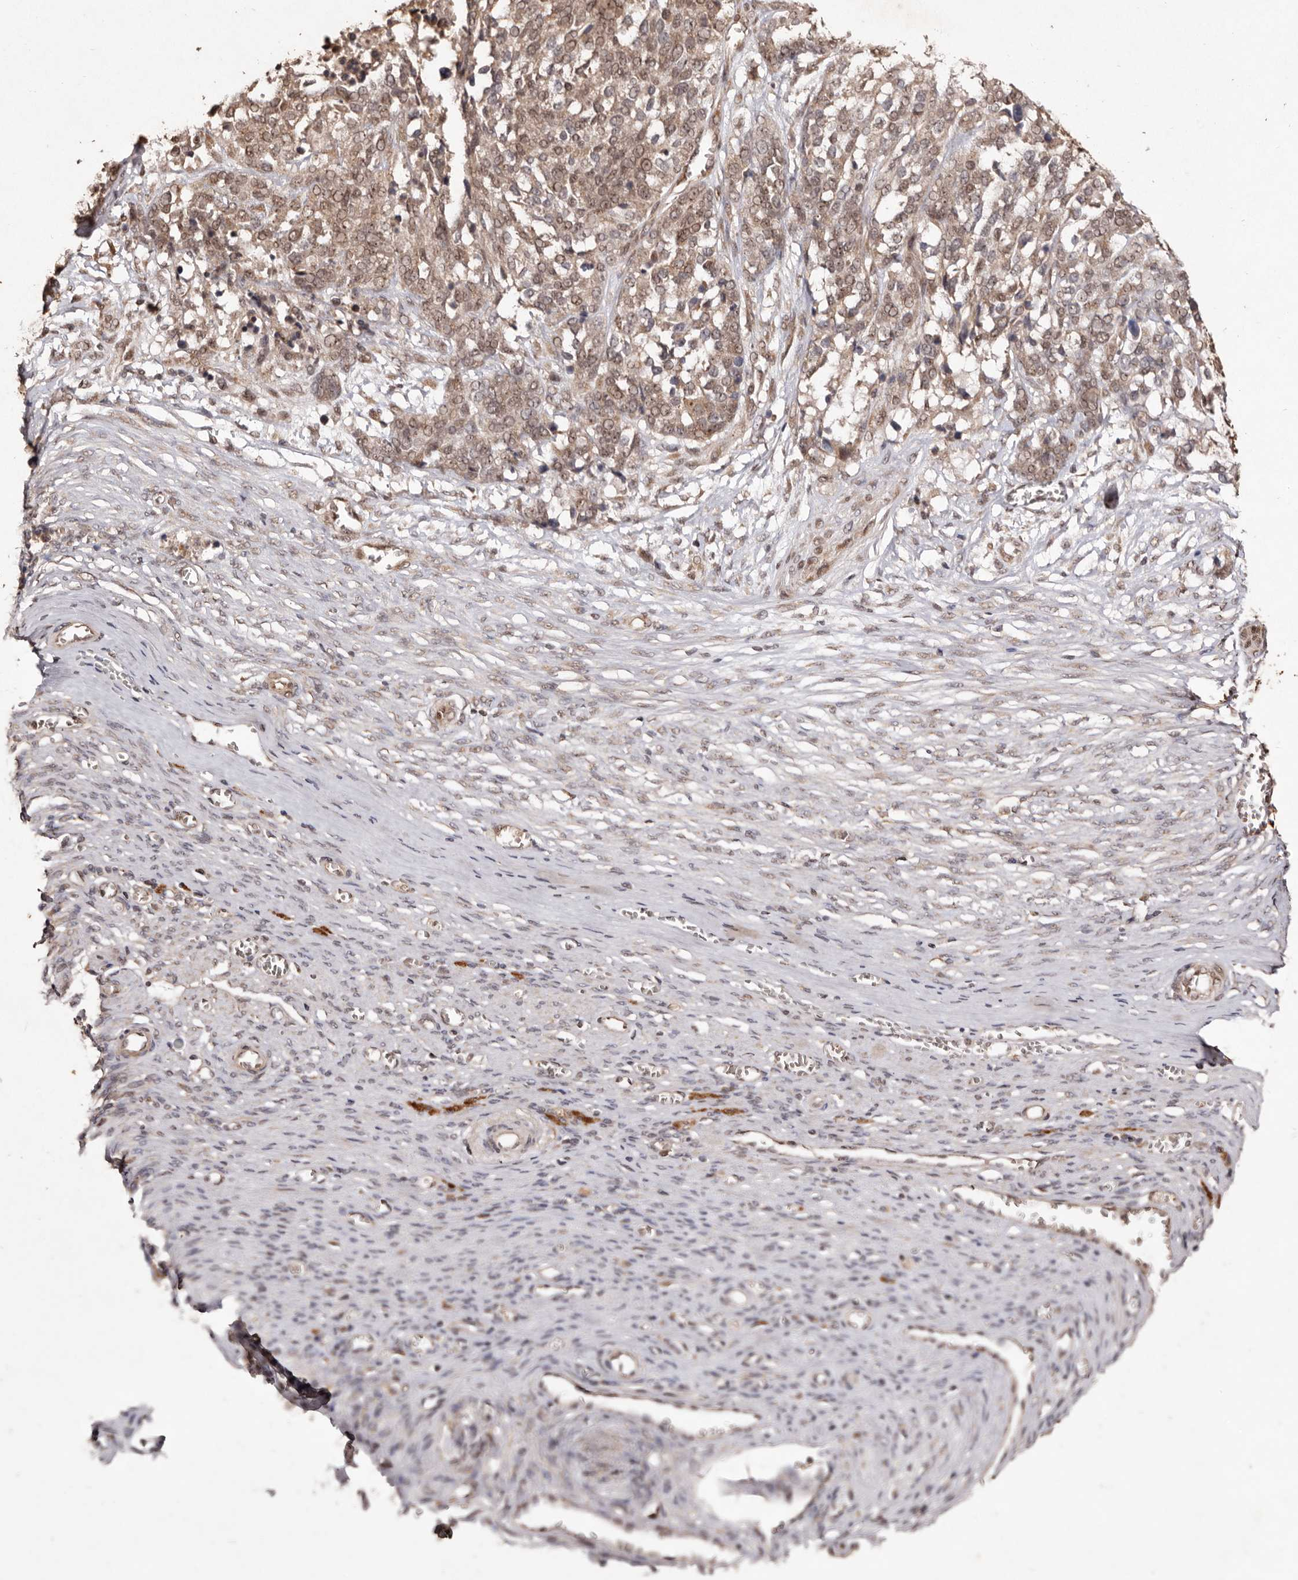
{"staining": {"intensity": "moderate", "quantity": ">75%", "location": "cytoplasmic/membranous,nuclear"}, "tissue": "ovarian cancer", "cell_type": "Tumor cells", "image_type": "cancer", "snomed": [{"axis": "morphology", "description": "Cystadenocarcinoma, serous, NOS"}, {"axis": "topography", "description": "Ovary"}], "caption": "A medium amount of moderate cytoplasmic/membranous and nuclear expression is present in approximately >75% of tumor cells in ovarian cancer (serous cystadenocarcinoma) tissue. The protein is shown in brown color, while the nuclei are stained blue.", "gene": "NOTCH1", "patient": {"sex": "female", "age": 44}}